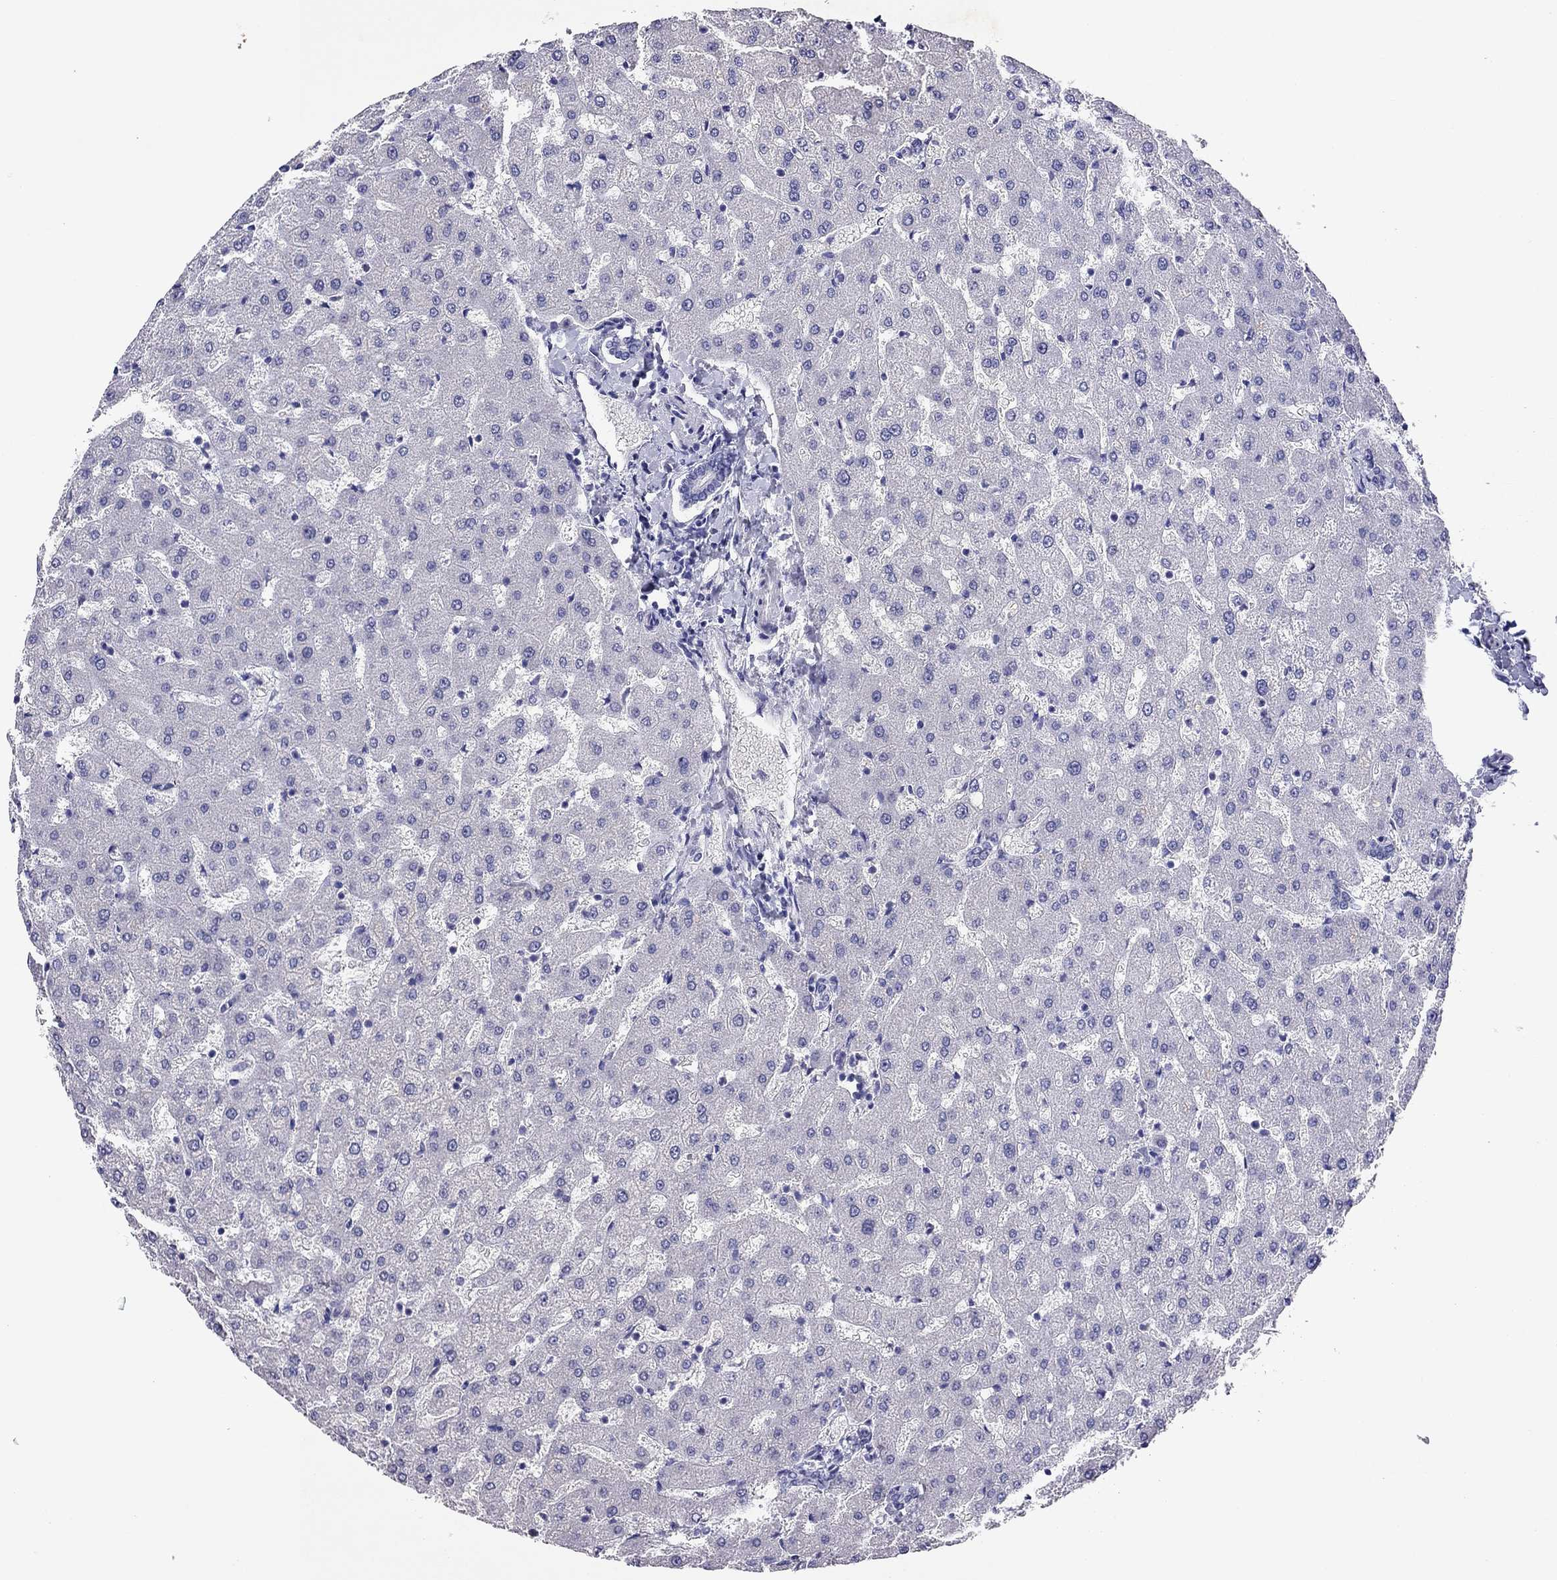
{"staining": {"intensity": "negative", "quantity": "none", "location": "none"}, "tissue": "liver", "cell_type": "Cholangiocytes", "image_type": "normal", "snomed": [{"axis": "morphology", "description": "Normal tissue, NOS"}, {"axis": "topography", "description": "Liver"}], "caption": "Immunohistochemical staining of benign liver displays no significant expression in cholangiocytes. (DAB immunohistochemistry with hematoxylin counter stain).", "gene": "CAPNS2", "patient": {"sex": "female", "age": 50}}